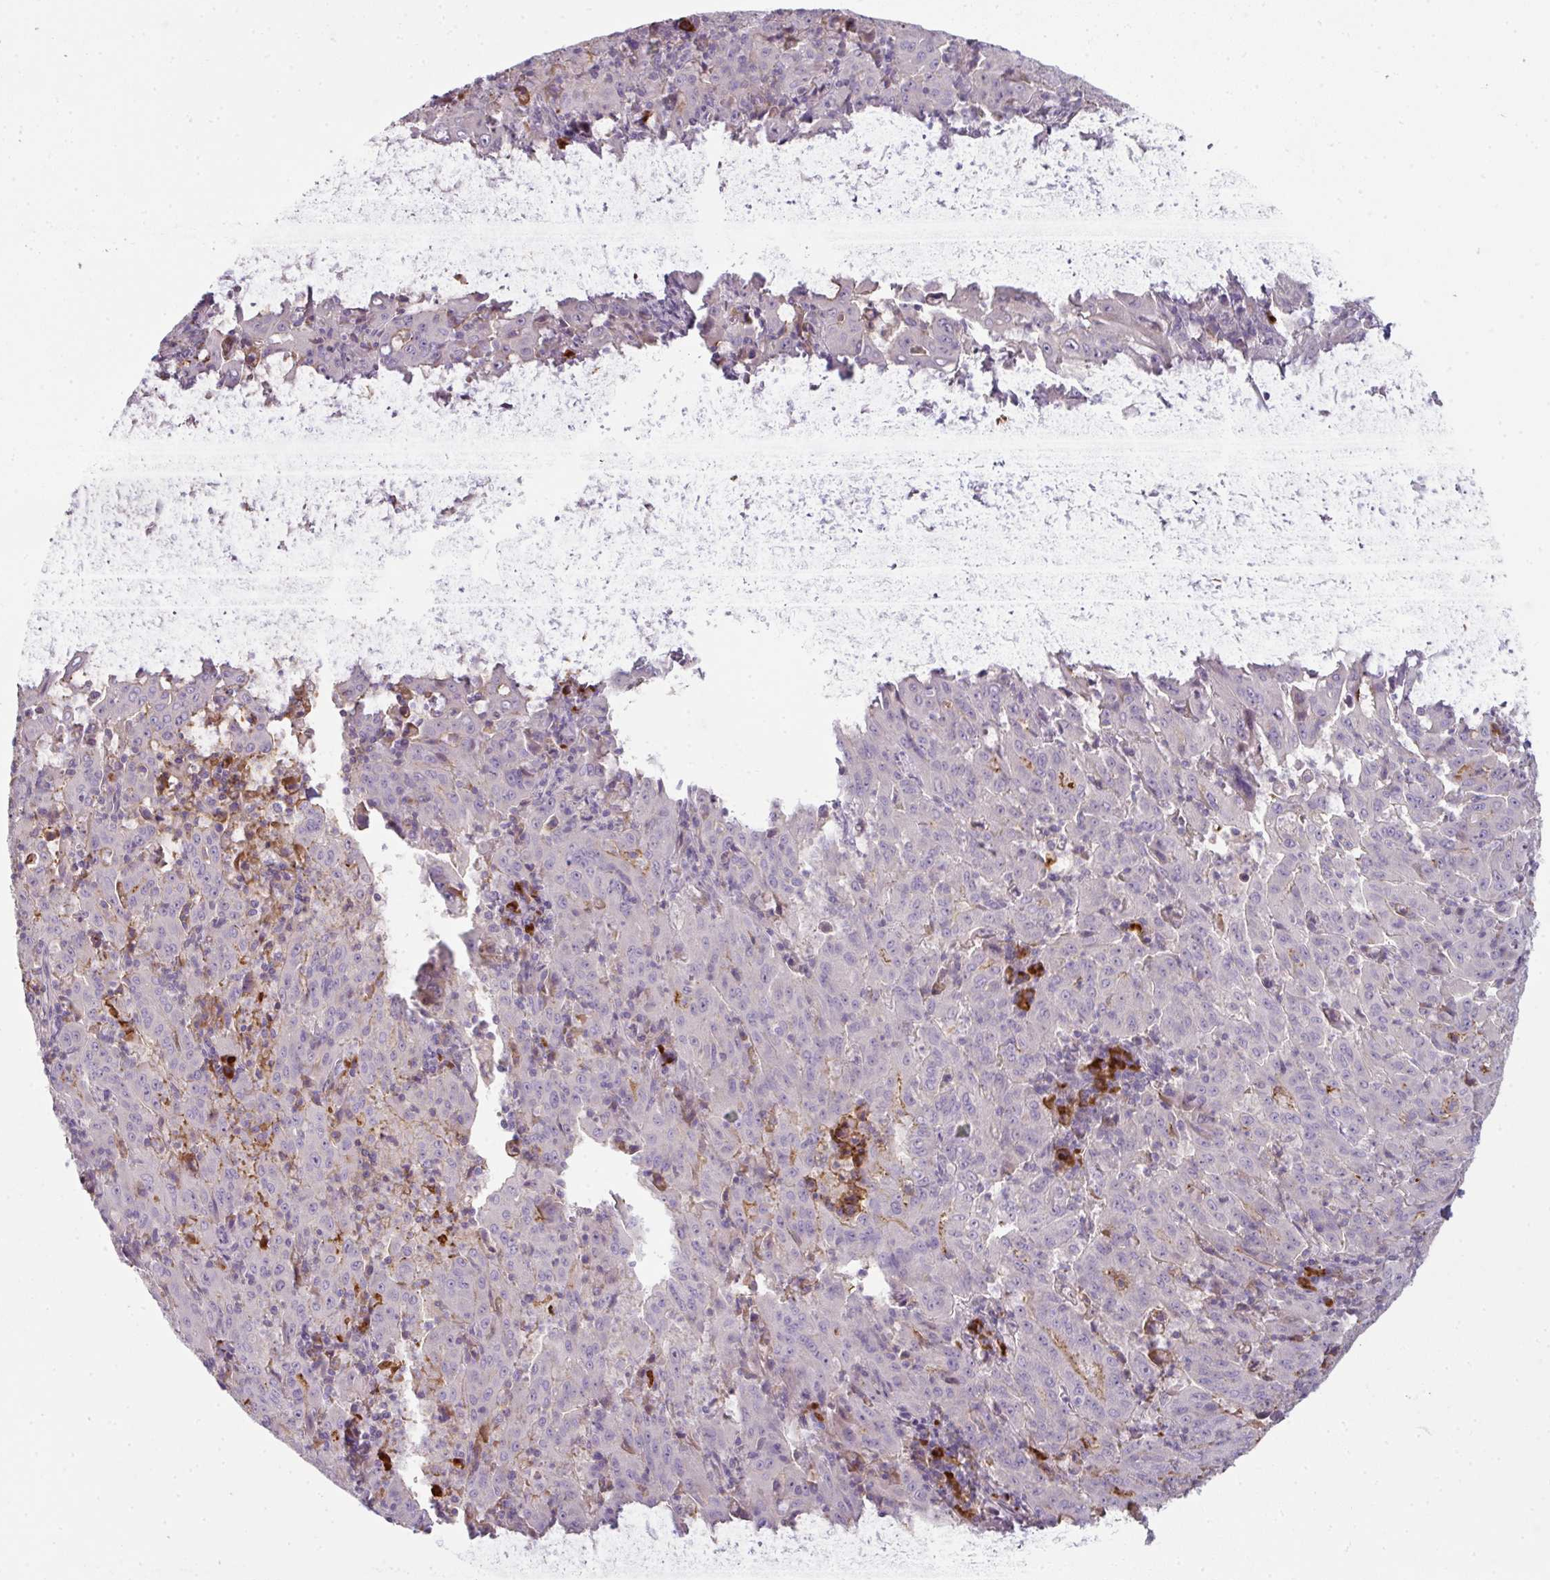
{"staining": {"intensity": "negative", "quantity": "none", "location": "none"}, "tissue": "pancreatic cancer", "cell_type": "Tumor cells", "image_type": "cancer", "snomed": [{"axis": "morphology", "description": "Adenocarcinoma, NOS"}, {"axis": "topography", "description": "Pancreas"}], "caption": "Tumor cells are negative for brown protein staining in pancreatic cancer.", "gene": "FHAD1", "patient": {"sex": "male", "age": 63}}